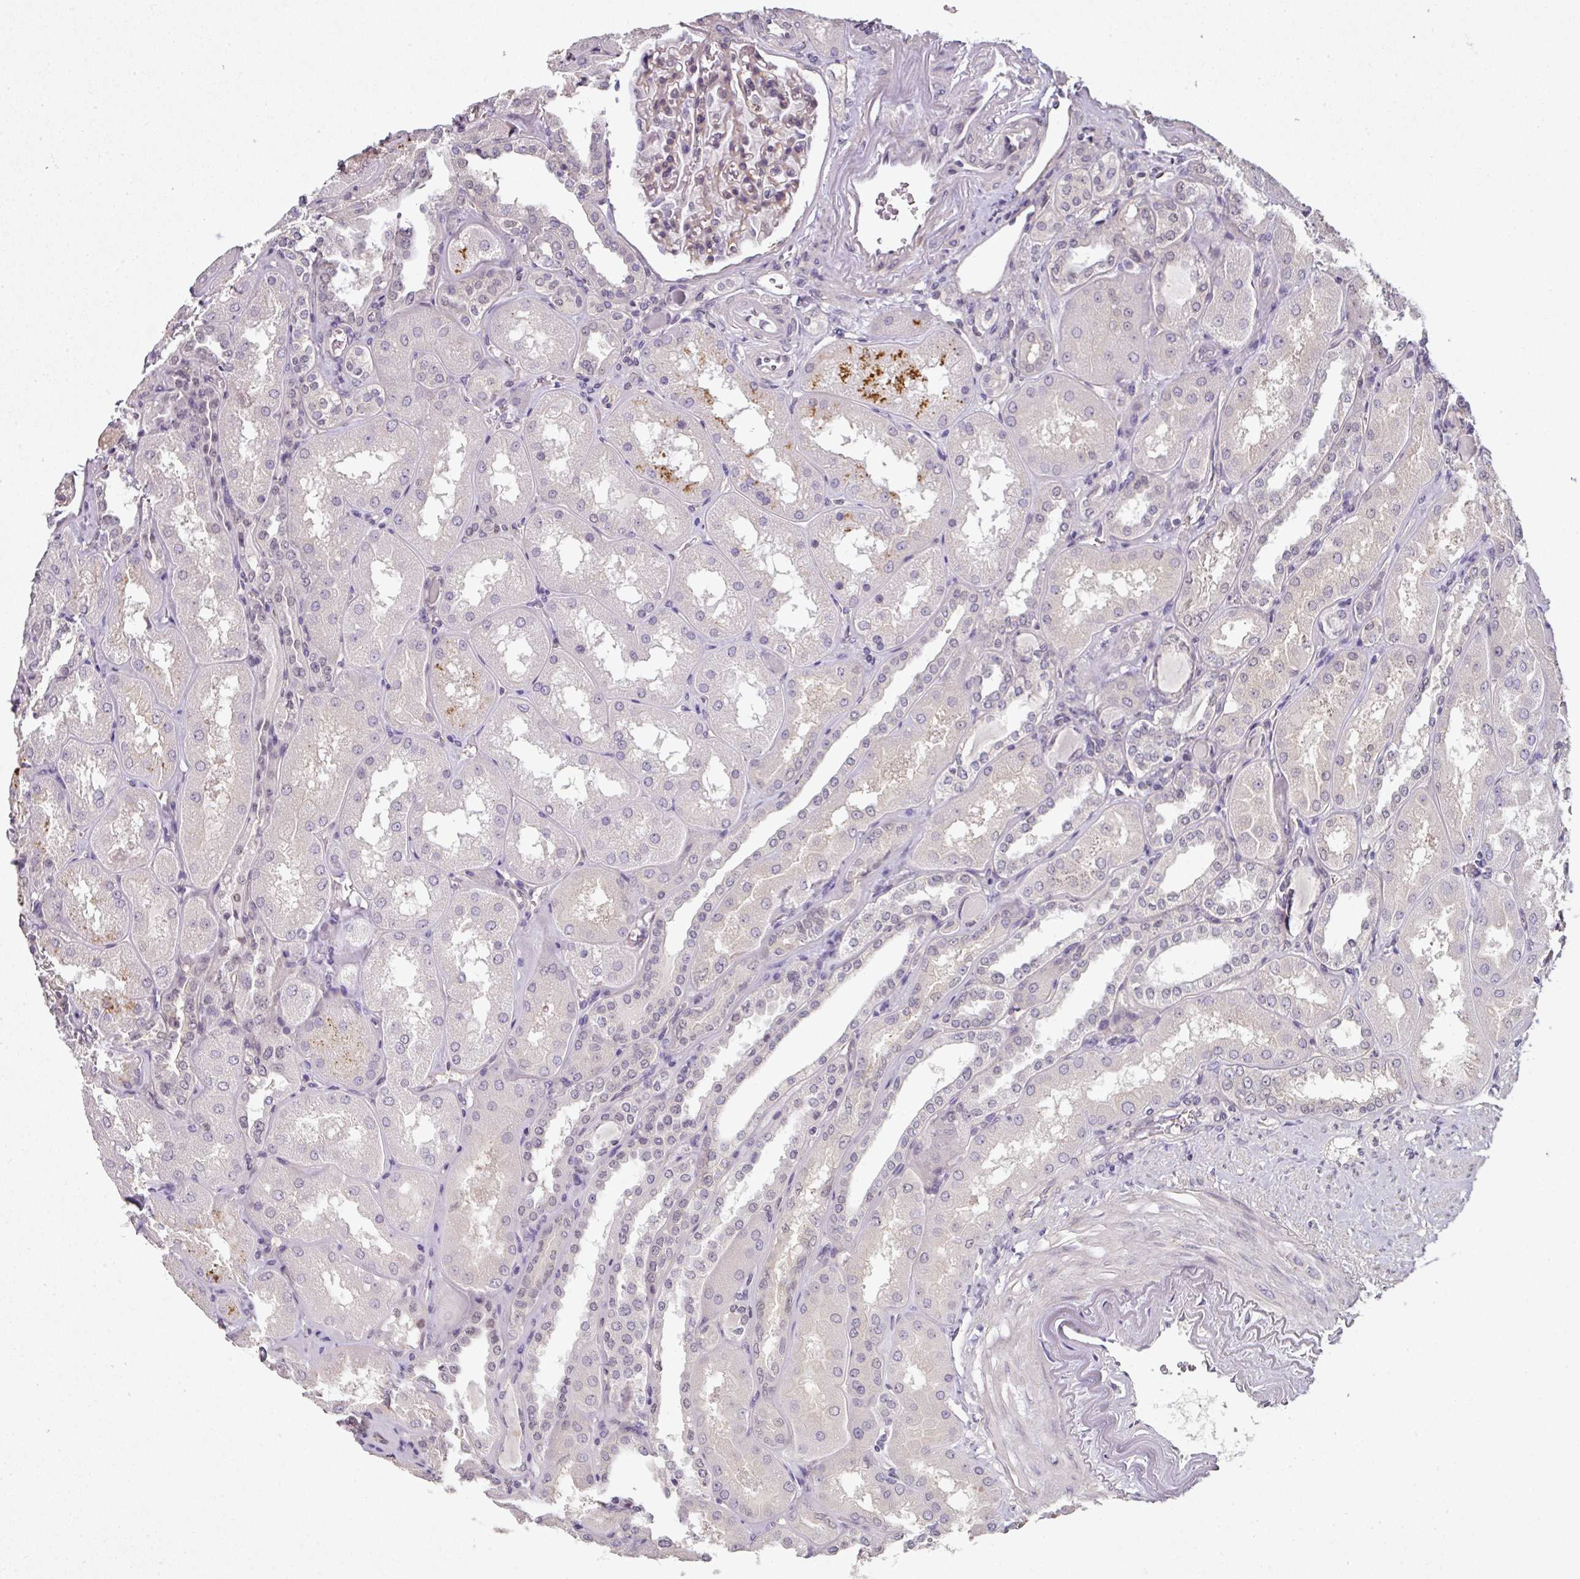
{"staining": {"intensity": "weak", "quantity": "25%-75%", "location": "cytoplasmic/membranous"}, "tissue": "kidney", "cell_type": "Cells in glomeruli", "image_type": "normal", "snomed": [{"axis": "morphology", "description": "Normal tissue, NOS"}, {"axis": "topography", "description": "Kidney"}], "caption": "Cells in glomeruli display weak cytoplasmic/membranous expression in about 25%-75% of cells in benign kidney. The staining was performed using DAB to visualize the protein expression in brown, while the nuclei were stained in blue with hematoxylin (Magnification: 20x).", "gene": "C19orf33", "patient": {"sex": "male", "age": 61}}